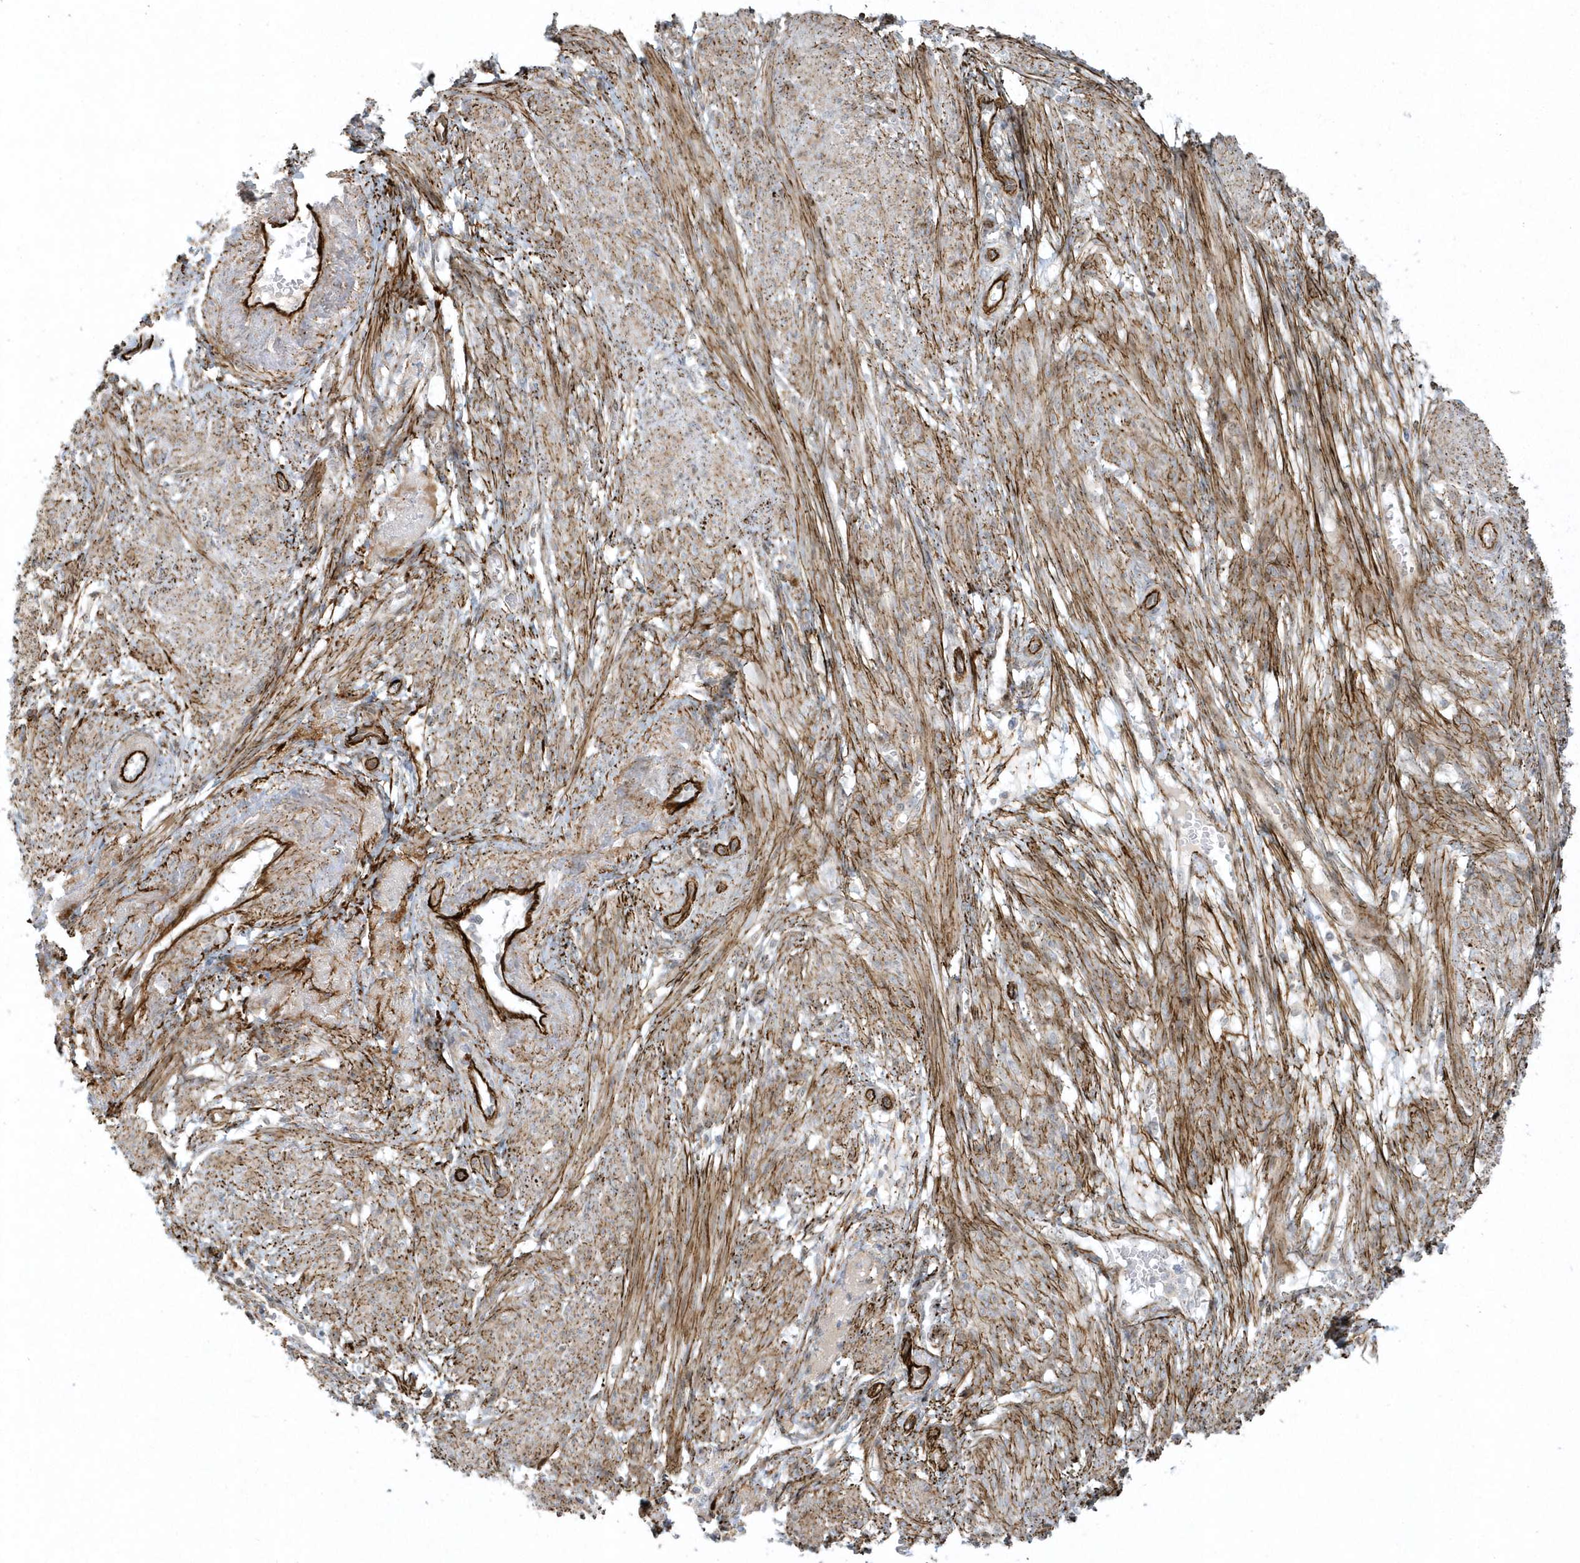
{"staining": {"intensity": "moderate", "quantity": ">75%", "location": "cytoplasmic/membranous"}, "tissue": "smooth muscle", "cell_type": "Smooth muscle cells", "image_type": "normal", "snomed": [{"axis": "morphology", "description": "Normal tissue, NOS"}, {"axis": "topography", "description": "Smooth muscle"}], "caption": "Immunohistochemistry (IHC) of benign smooth muscle displays medium levels of moderate cytoplasmic/membranous staining in about >75% of smooth muscle cells.", "gene": "MASP2", "patient": {"sex": "female", "age": 39}}